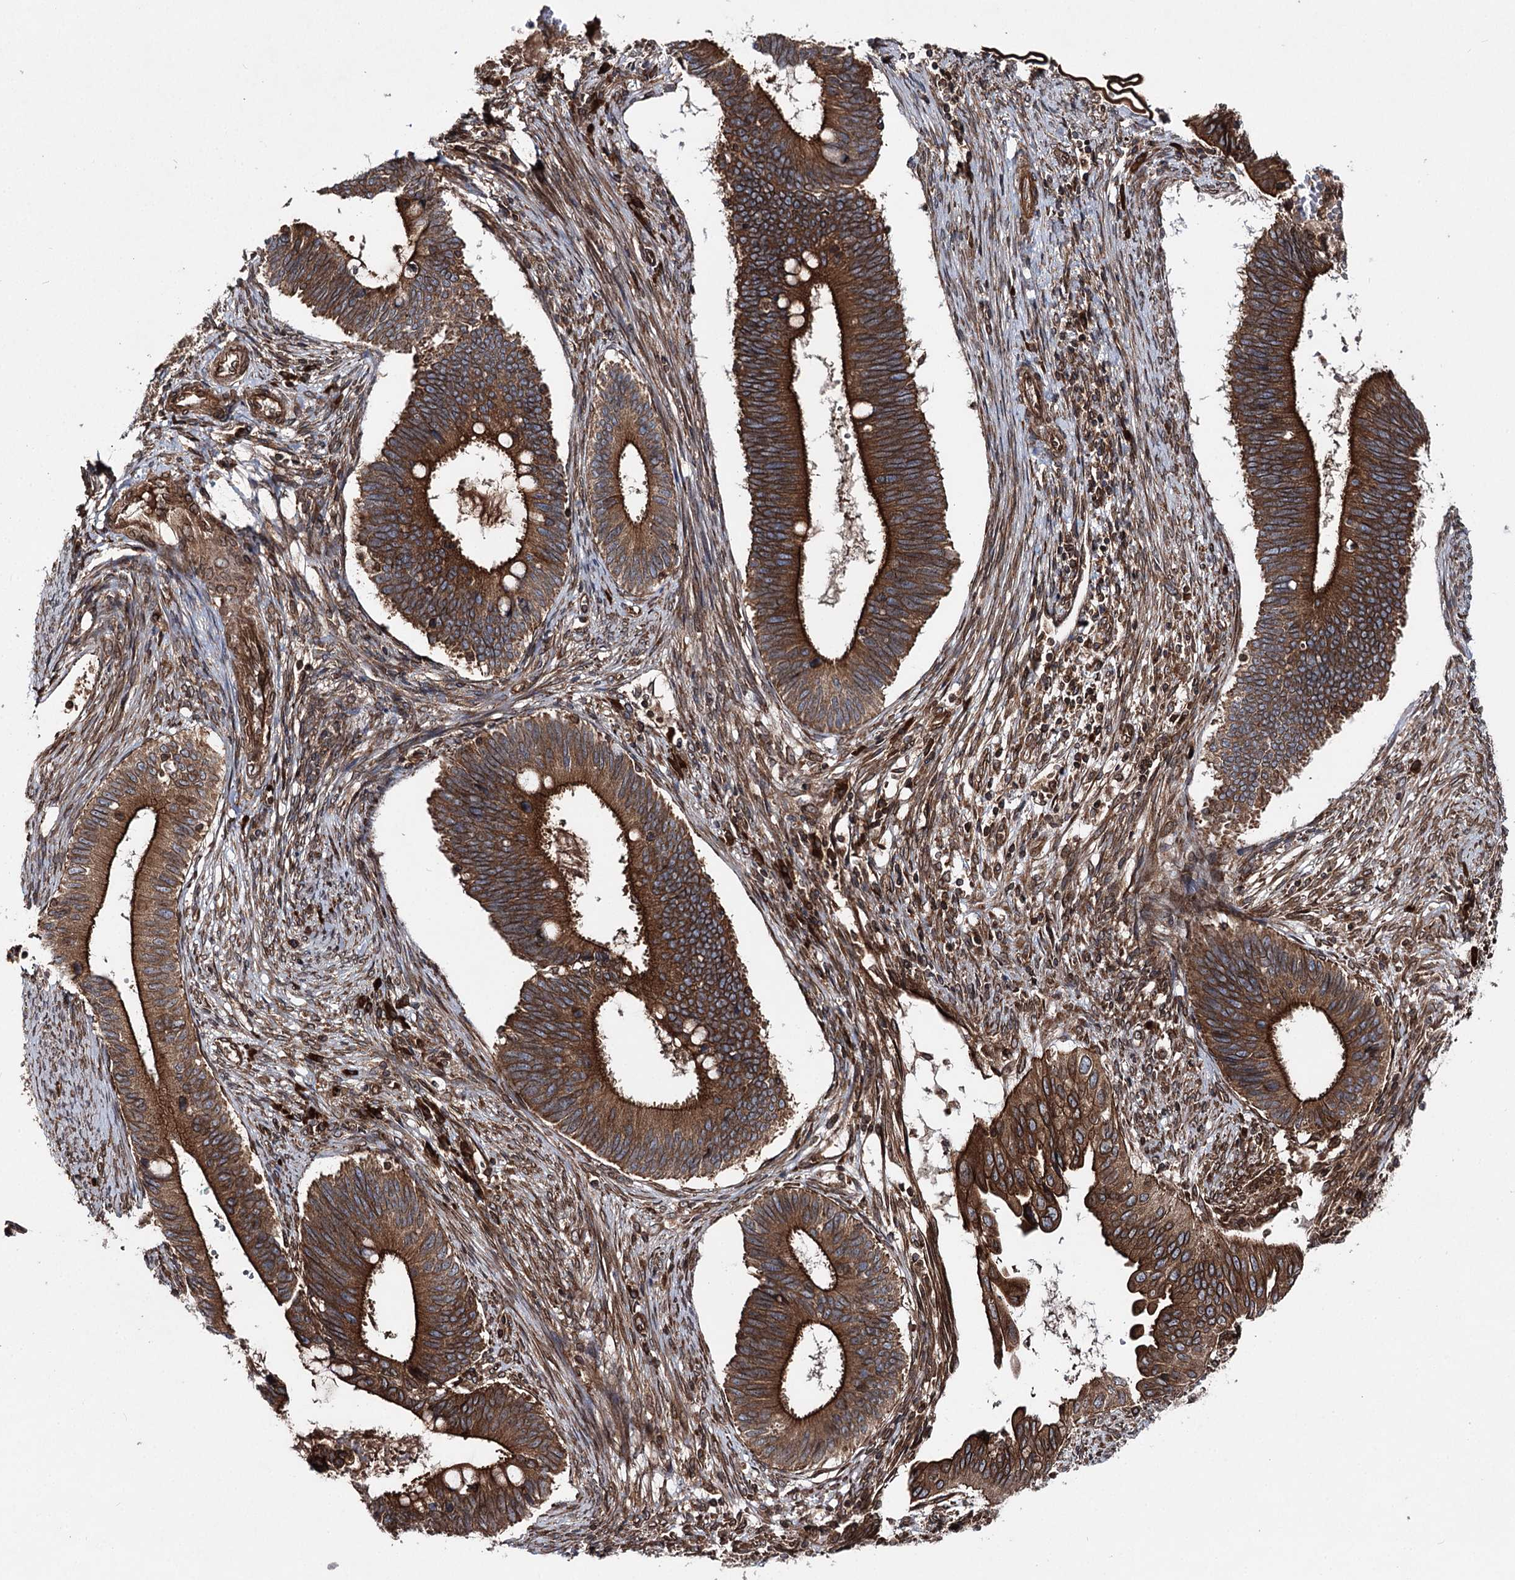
{"staining": {"intensity": "strong", "quantity": ">75%", "location": "cytoplasmic/membranous,nuclear"}, "tissue": "cervical cancer", "cell_type": "Tumor cells", "image_type": "cancer", "snomed": [{"axis": "morphology", "description": "Adenocarcinoma, NOS"}, {"axis": "topography", "description": "Cervix"}], "caption": "Protein expression analysis of human cervical cancer (adenocarcinoma) reveals strong cytoplasmic/membranous and nuclear positivity in about >75% of tumor cells. (DAB IHC, brown staining for protein, blue staining for nuclei).", "gene": "FGFR1OP2", "patient": {"sex": "female", "age": 42}}